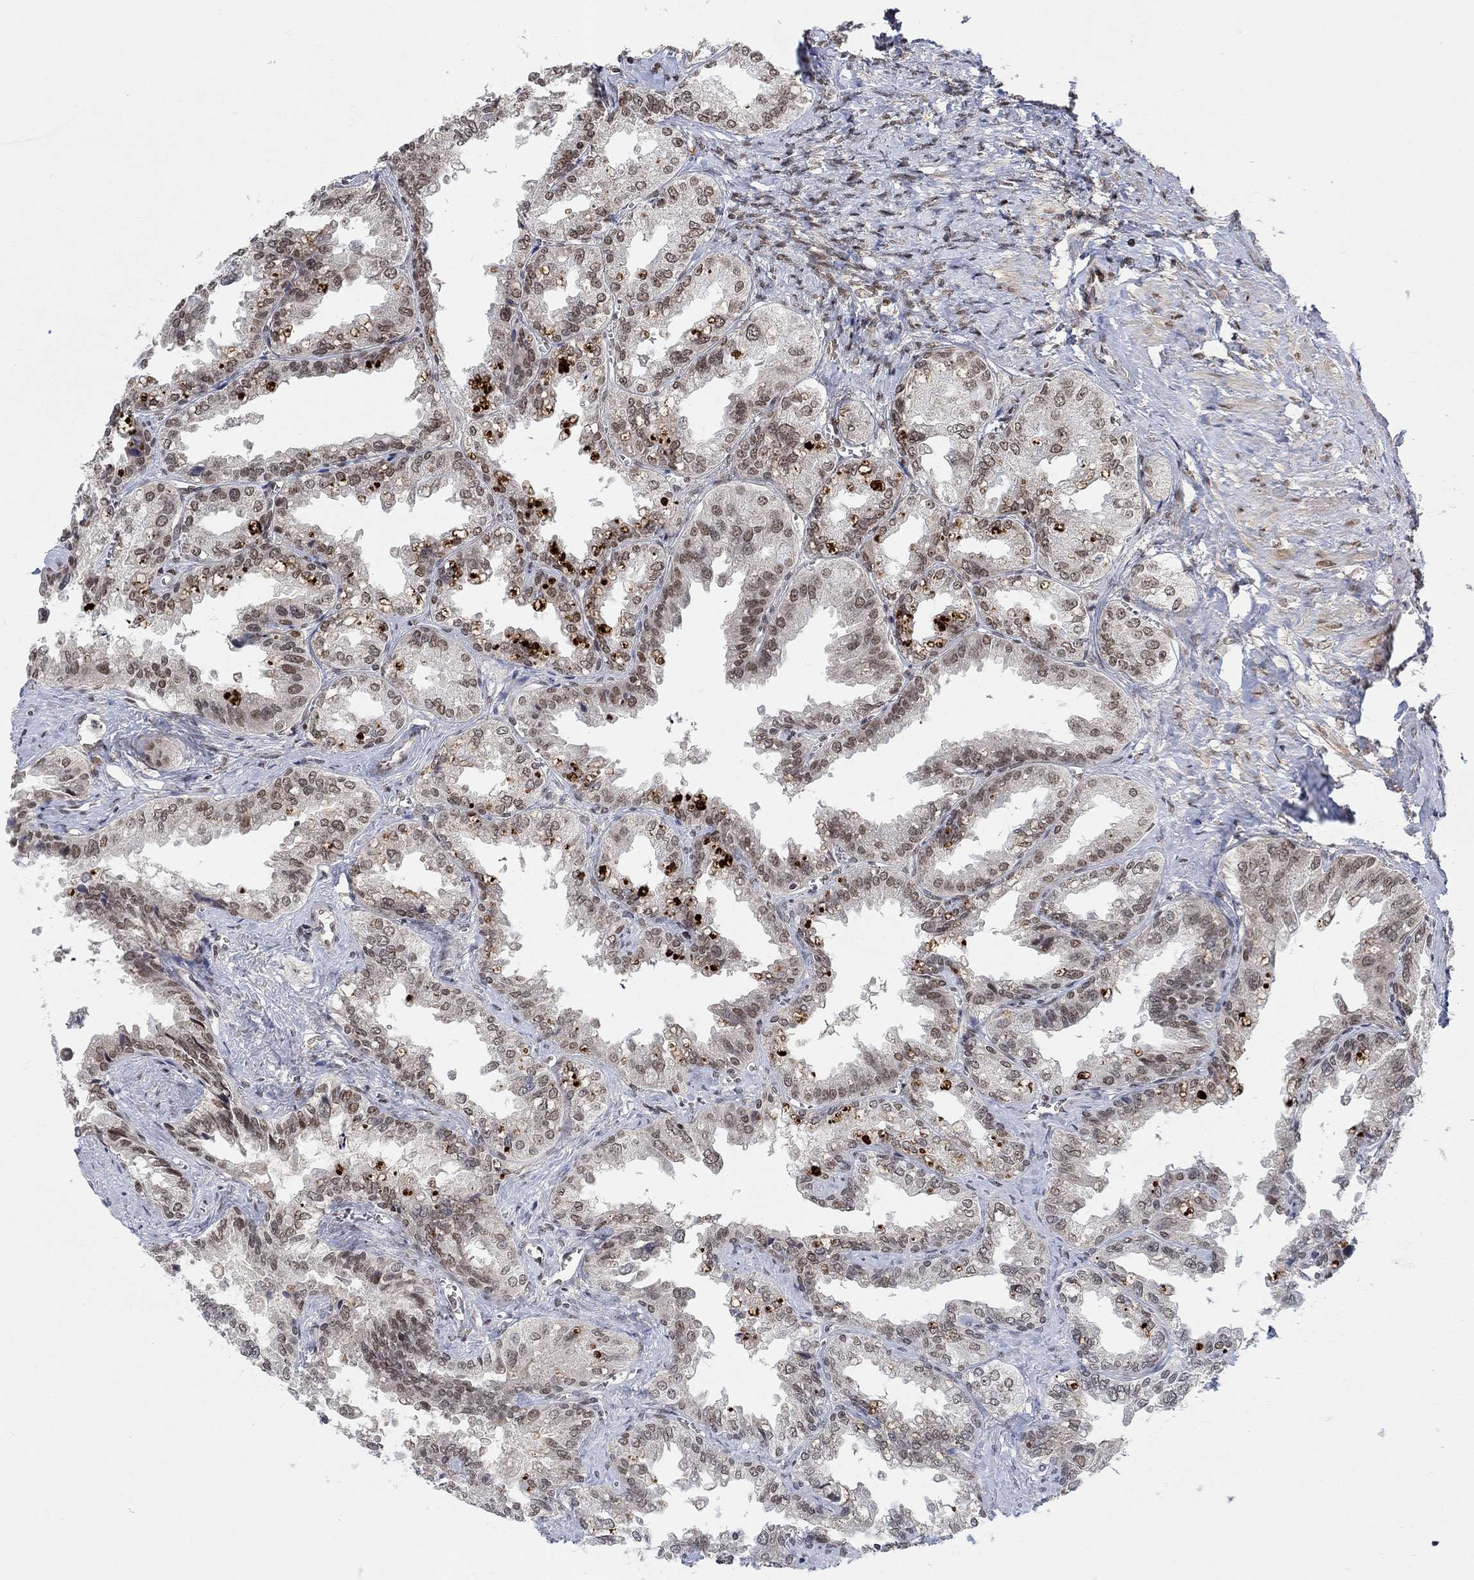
{"staining": {"intensity": "negative", "quantity": "none", "location": "none"}, "tissue": "seminal vesicle", "cell_type": "Glandular cells", "image_type": "normal", "snomed": [{"axis": "morphology", "description": "Normal tissue, NOS"}, {"axis": "topography", "description": "Seminal veicle"}], "caption": "Protein analysis of normal seminal vesicle exhibits no significant positivity in glandular cells. (Immunohistochemistry, brightfield microscopy, high magnification).", "gene": "THAP8", "patient": {"sex": "male", "age": 67}}